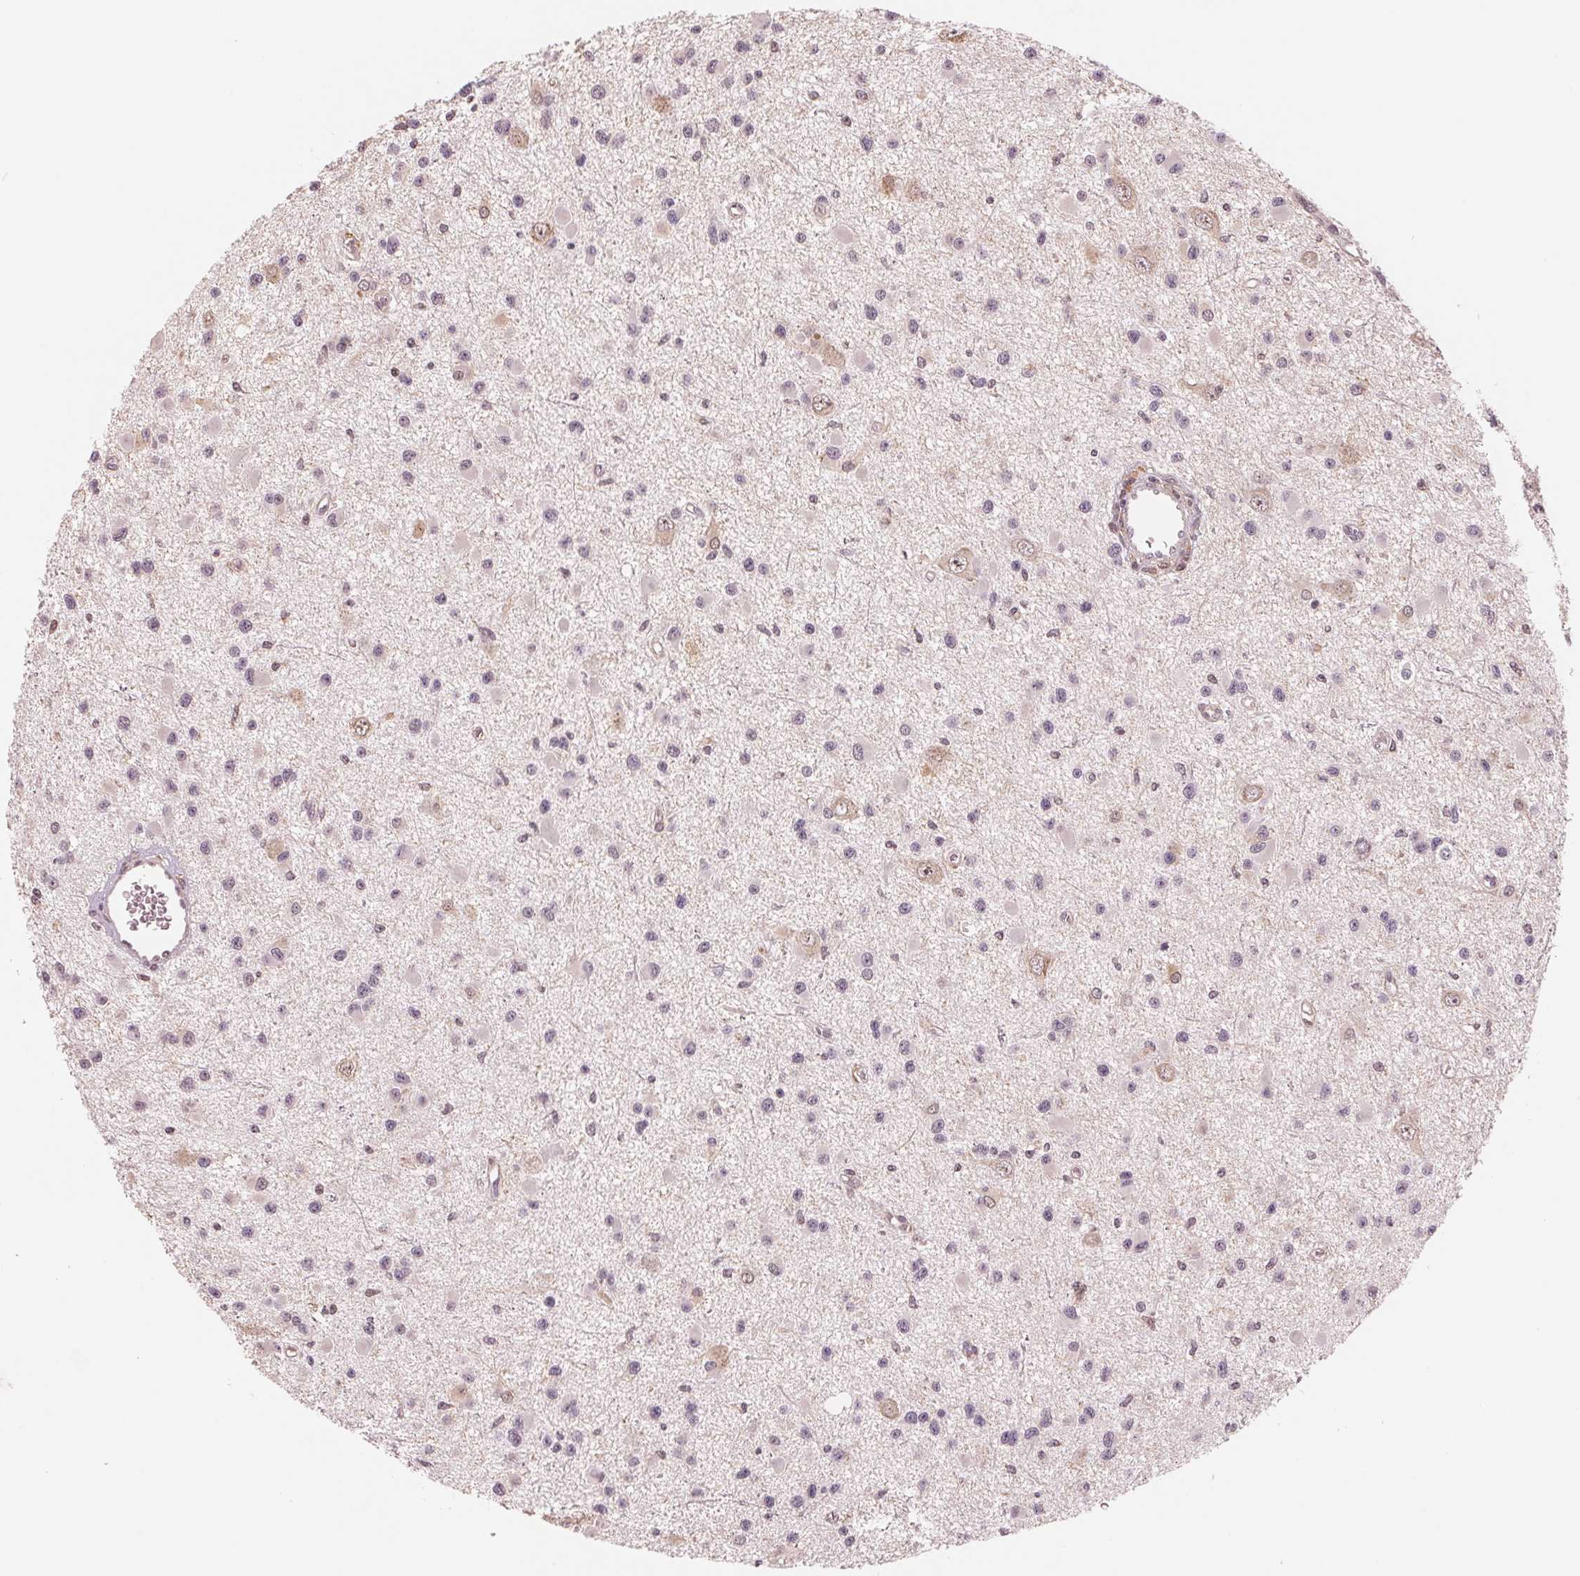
{"staining": {"intensity": "negative", "quantity": "none", "location": "none"}, "tissue": "glioma", "cell_type": "Tumor cells", "image_type": "cancer", "snomed": [{"axis": "morphology", "description": "Glioma, malignant, High grade"}, {"axis": "topography", "description": "Brain"}], "caption": "Tumor cells show no significant protein expression in malignant glioma (high-grade).", "gene": "IL9R", "patient": {"sex": "male", "age": 54}}